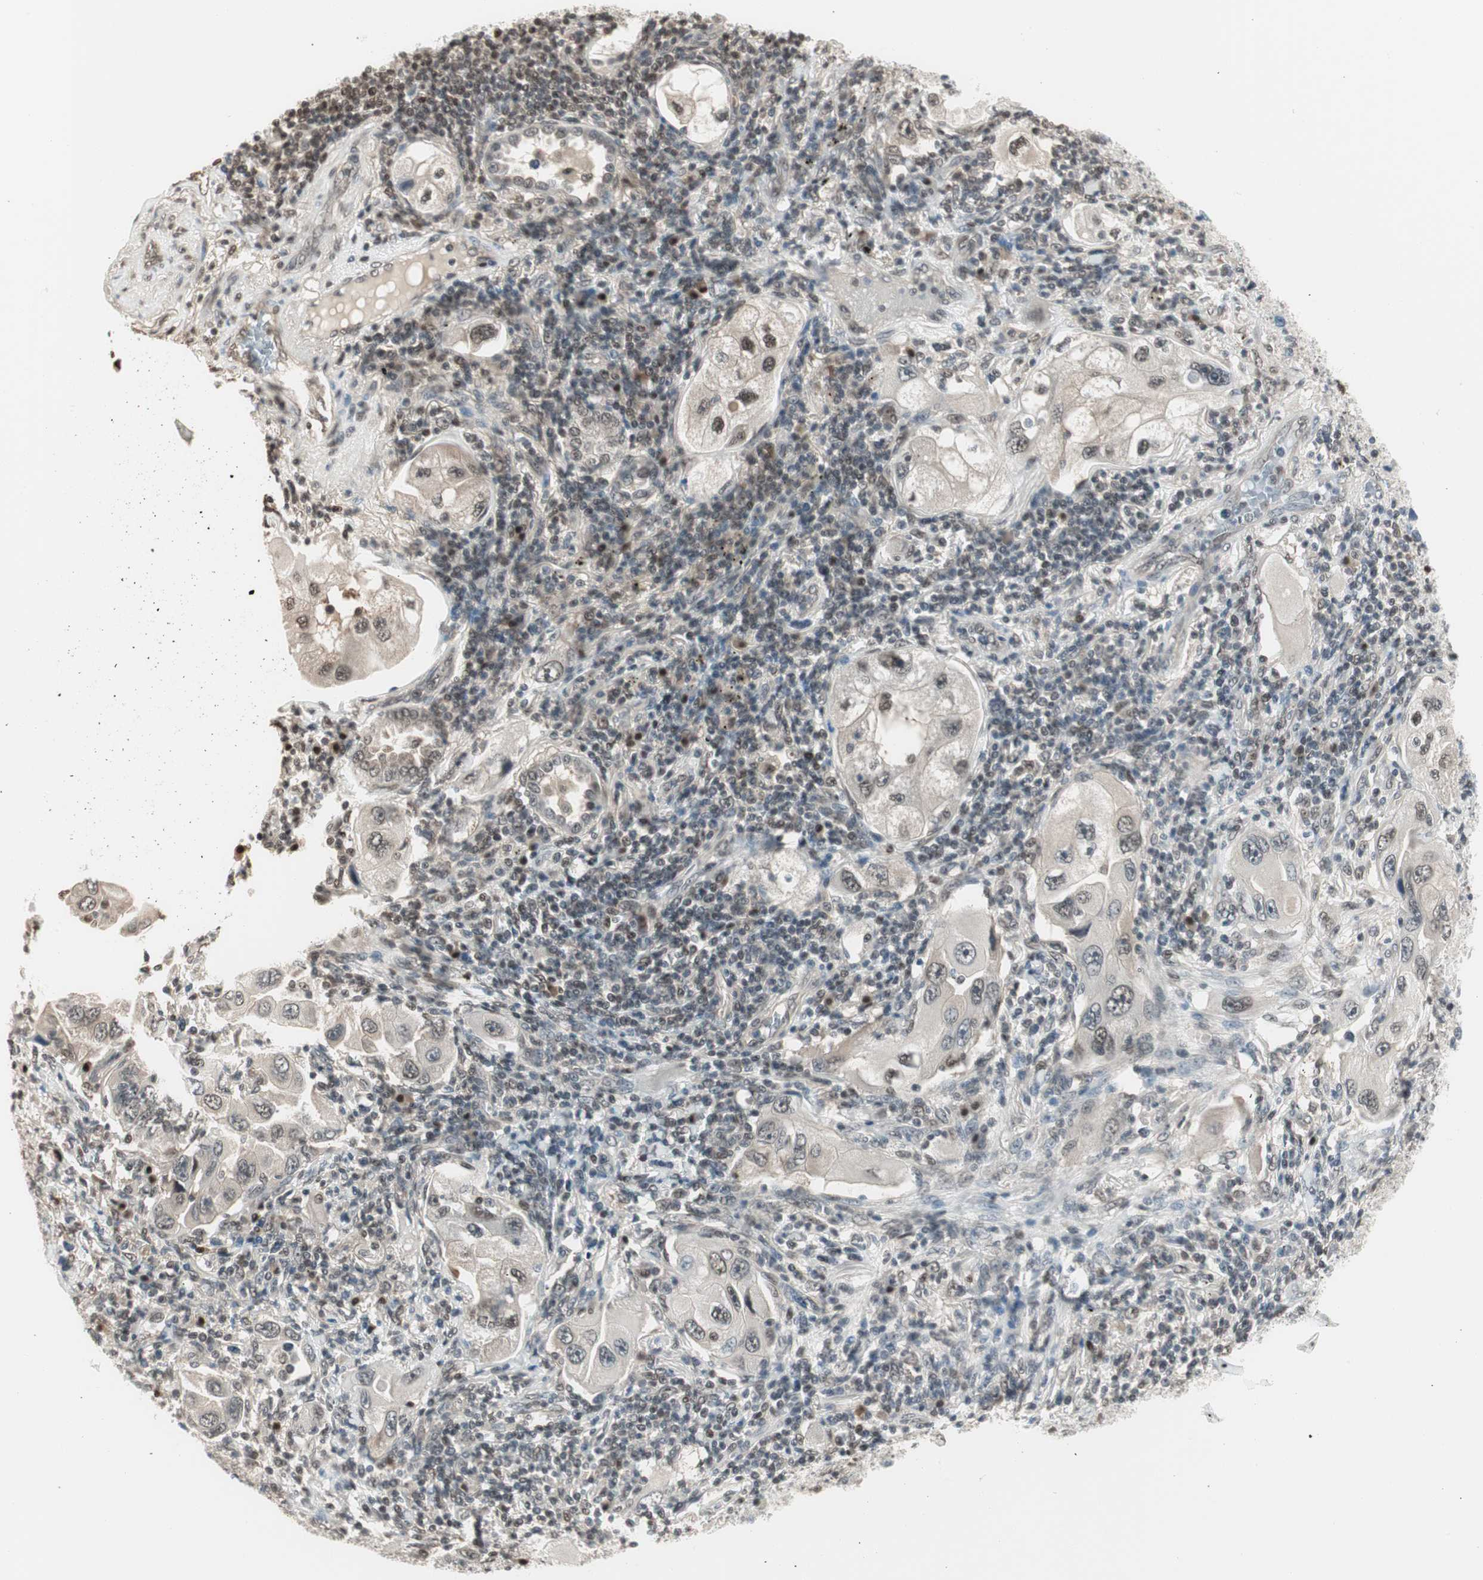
{"staining": {"intensity": "moderate", "quantity": "25%-75%", "location": "nuclear"}, "tissue": "lung cancer", "cell_type": "Tumor cells", "image_type": "cancer", "snomed": [{"axis": "morphology", "description": "Adenocarcinoma, NOS"}, {"axis": "topography", "description": "Lung"}], "caption": "Lung adenocarcinoma stained for a protein (brown) displays moderate nuclear positive staining in approximately 25%-75% of tumor cells.", "gene": "LONP2", "patient": {"sex": "female", "age": 65}}